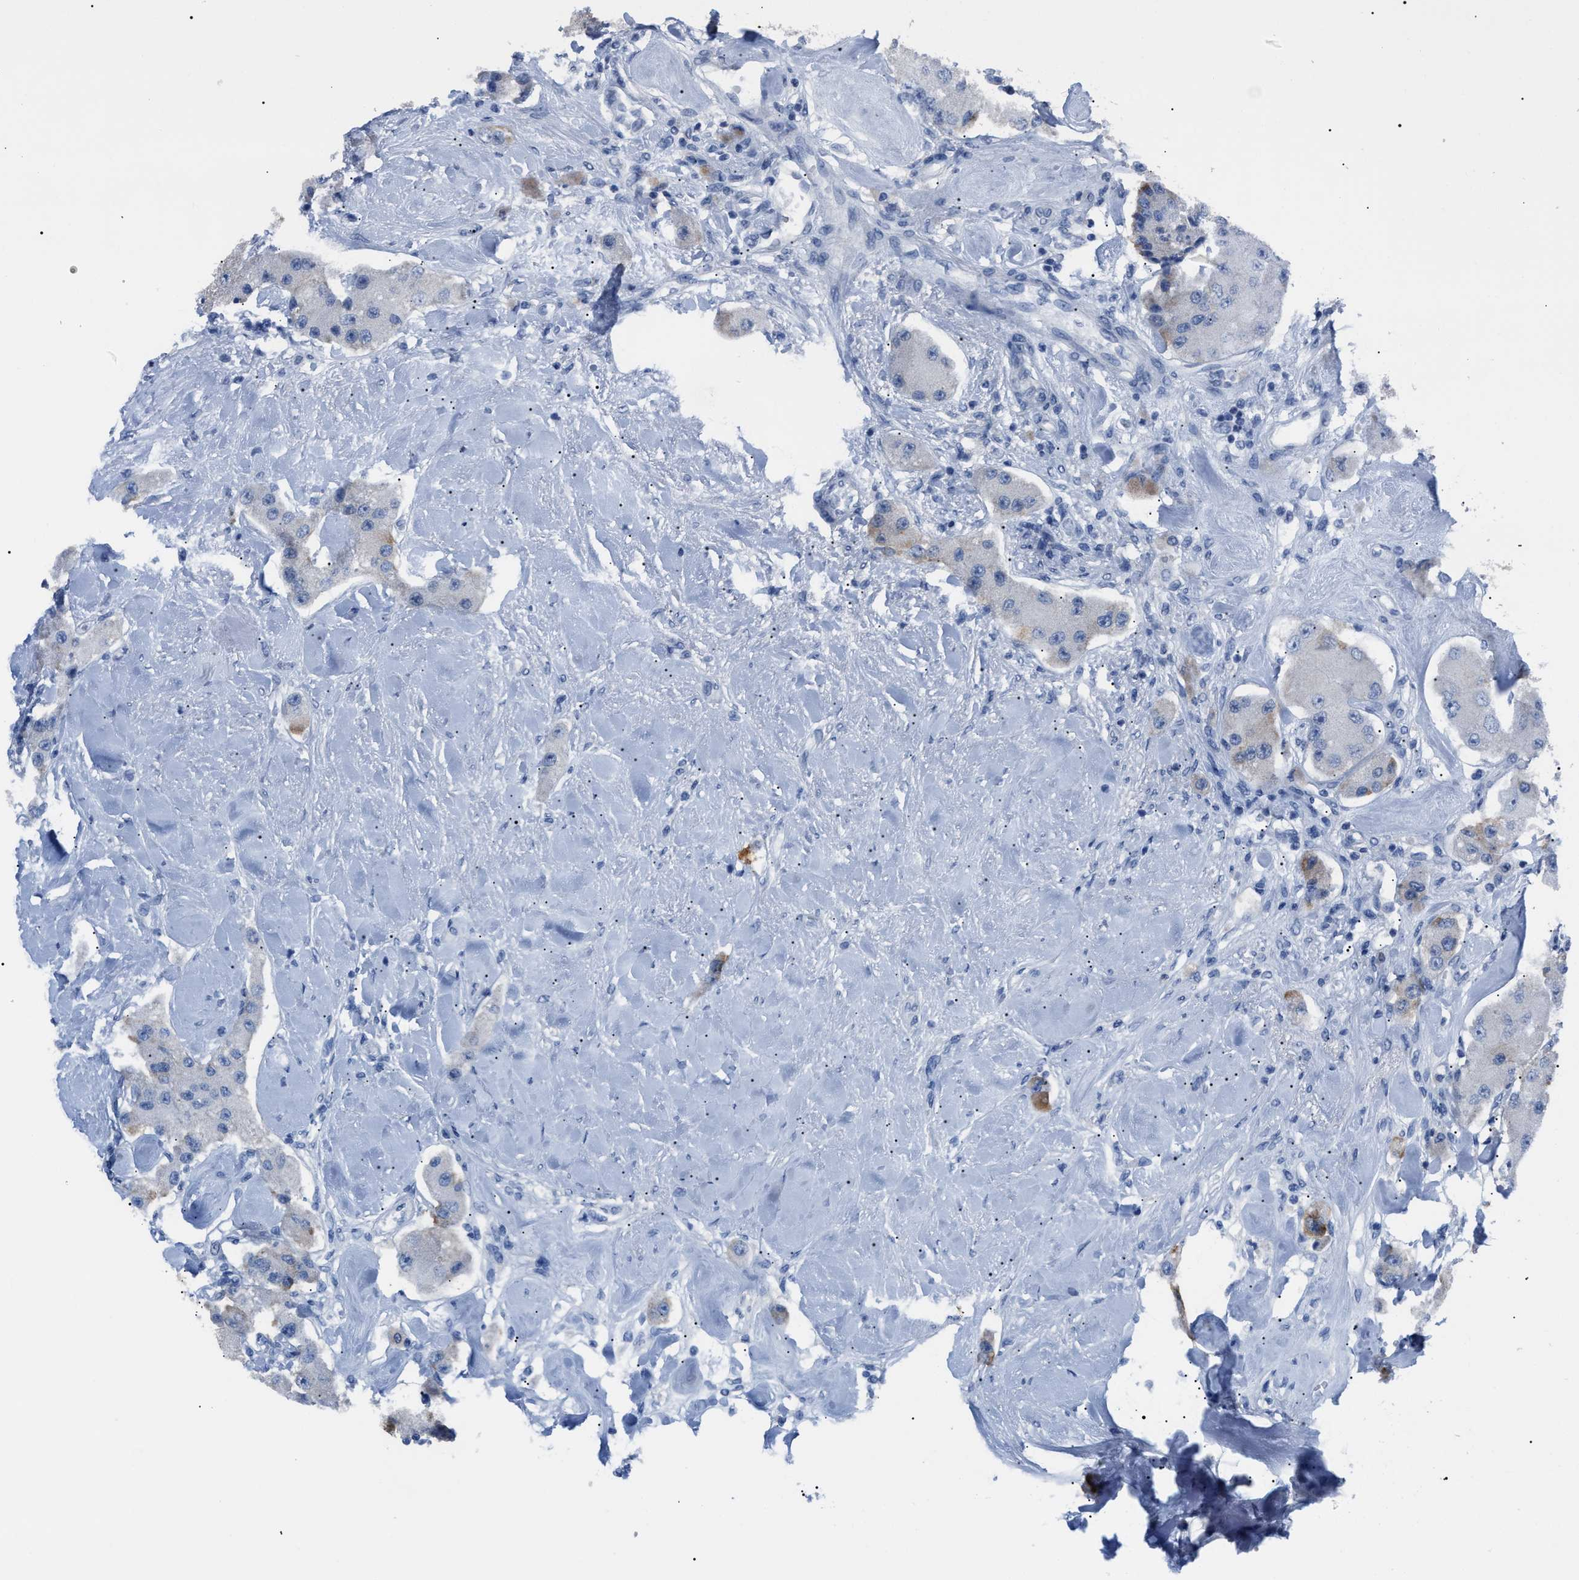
{"staining": {"intensity": "negative", "quantity": "none", "location": "none"}, "tissue": "carcinoid", "cell_type": "Tumor cells", "image_type": "cancer", "snomed": [{"axis": "morphology", "description": "Carcinoid, malignant, NOS"}, {"axis": "topography", "description": "Pancreas"}], "caption": "Immunohistochemical staining of human carcinoid displays no significant positivity in tumor cells.", "gene": "LRWD1", "patient": {"sex": "male", "age": 41}}